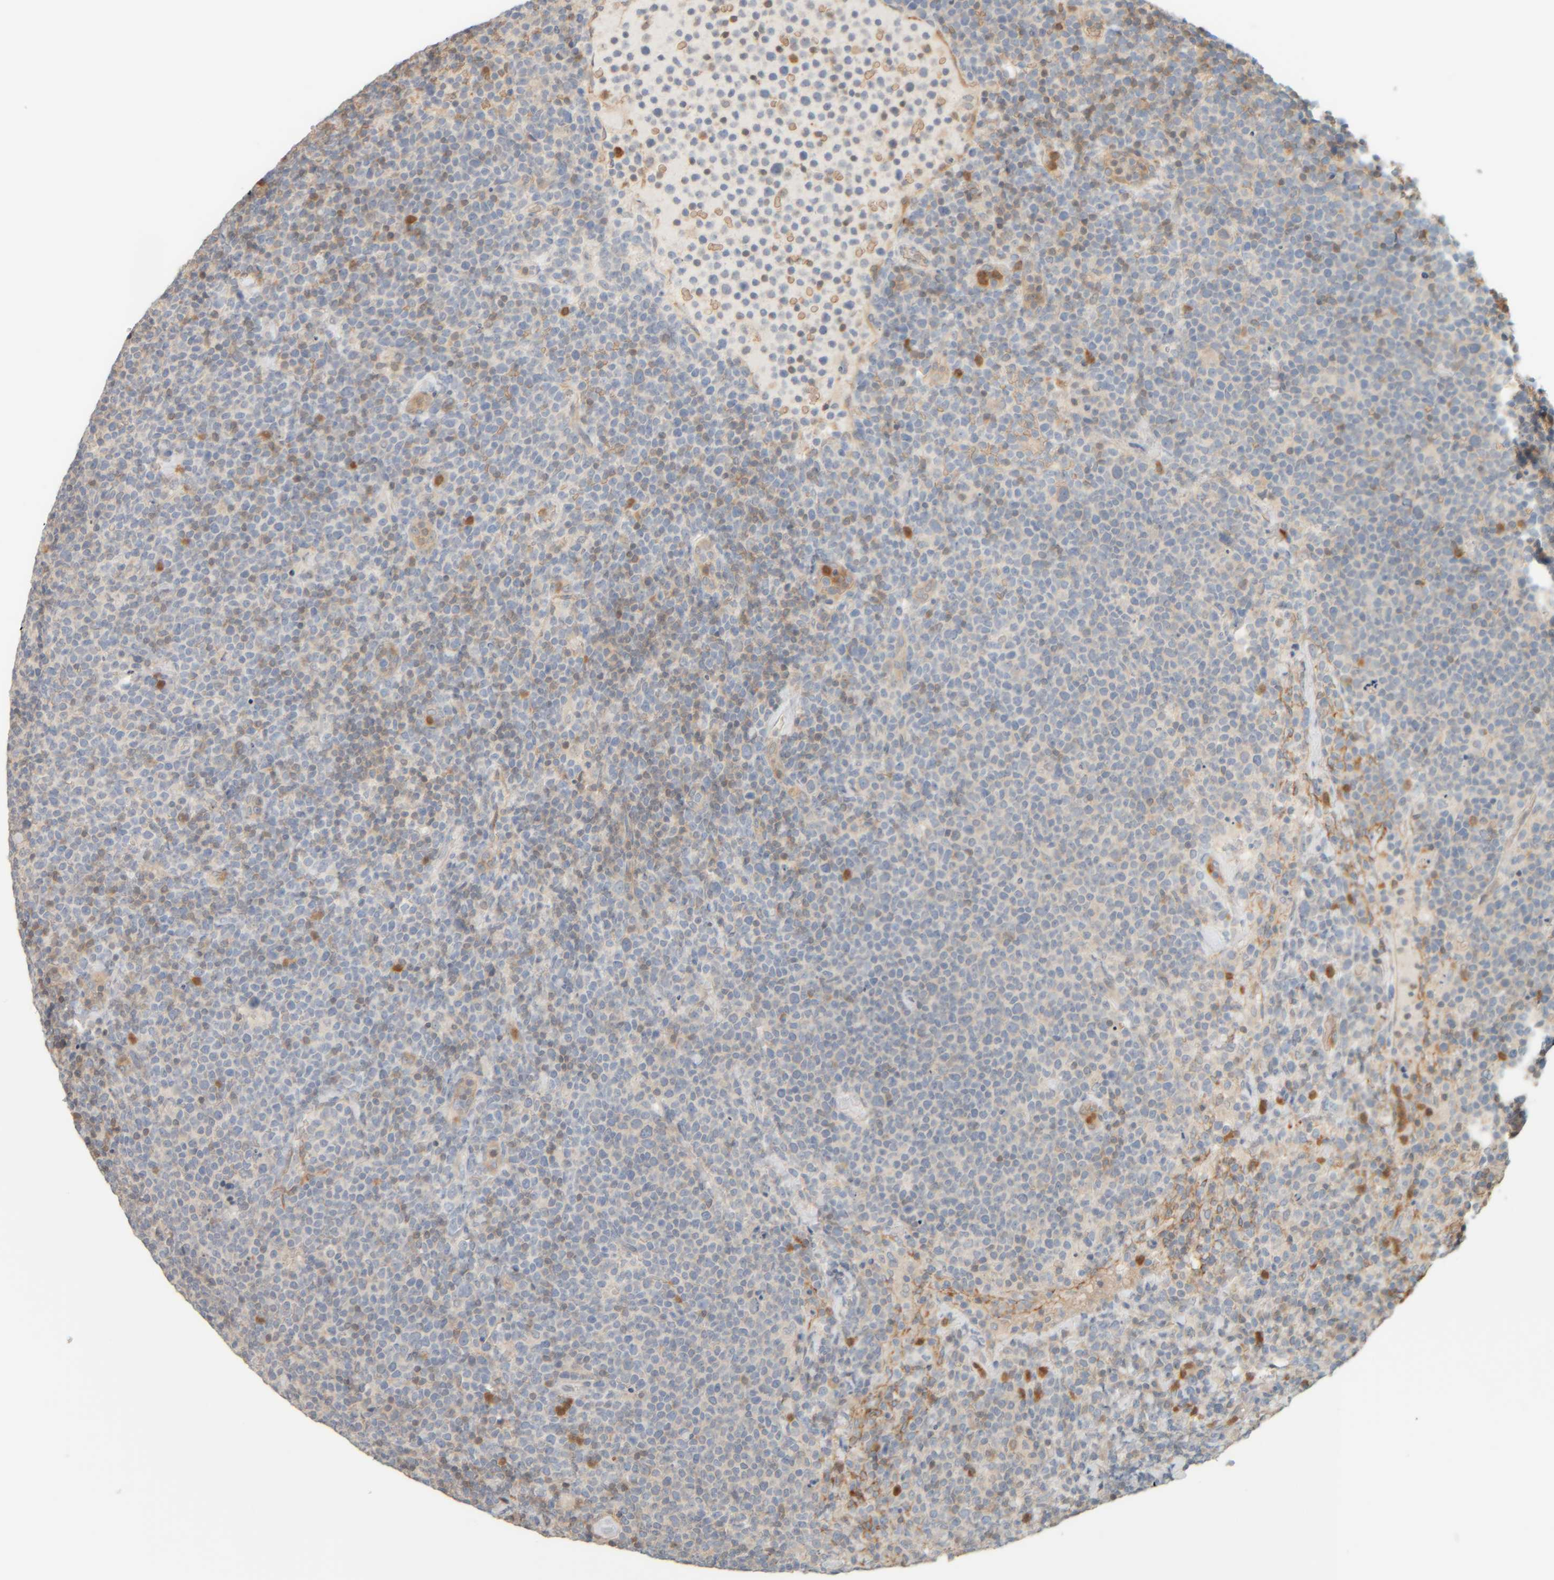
{"staining": {"intensity": "negative", "quantity": "none", "location": "none"}, "tissue": "lymphoma", "cell_type": "Tumor cells", "image_type": "cancer", "snomed": [{"axis": "morphology", "description": "Malignant lymphoma, non-Hodgkin's type, High grade"}, {"axis": "topography", "description": "Lymph node"}], "caption": "DAB (3,3'-diaminobenzidine) immunohistochemical staining of human high-grade malignant lymphoma, non-Hodgkin's type demonstrates no significant staining in tumor cells.", "gene": "PTGES3L-AARSD1", "patient": {"sex": "male", "age": 61}}